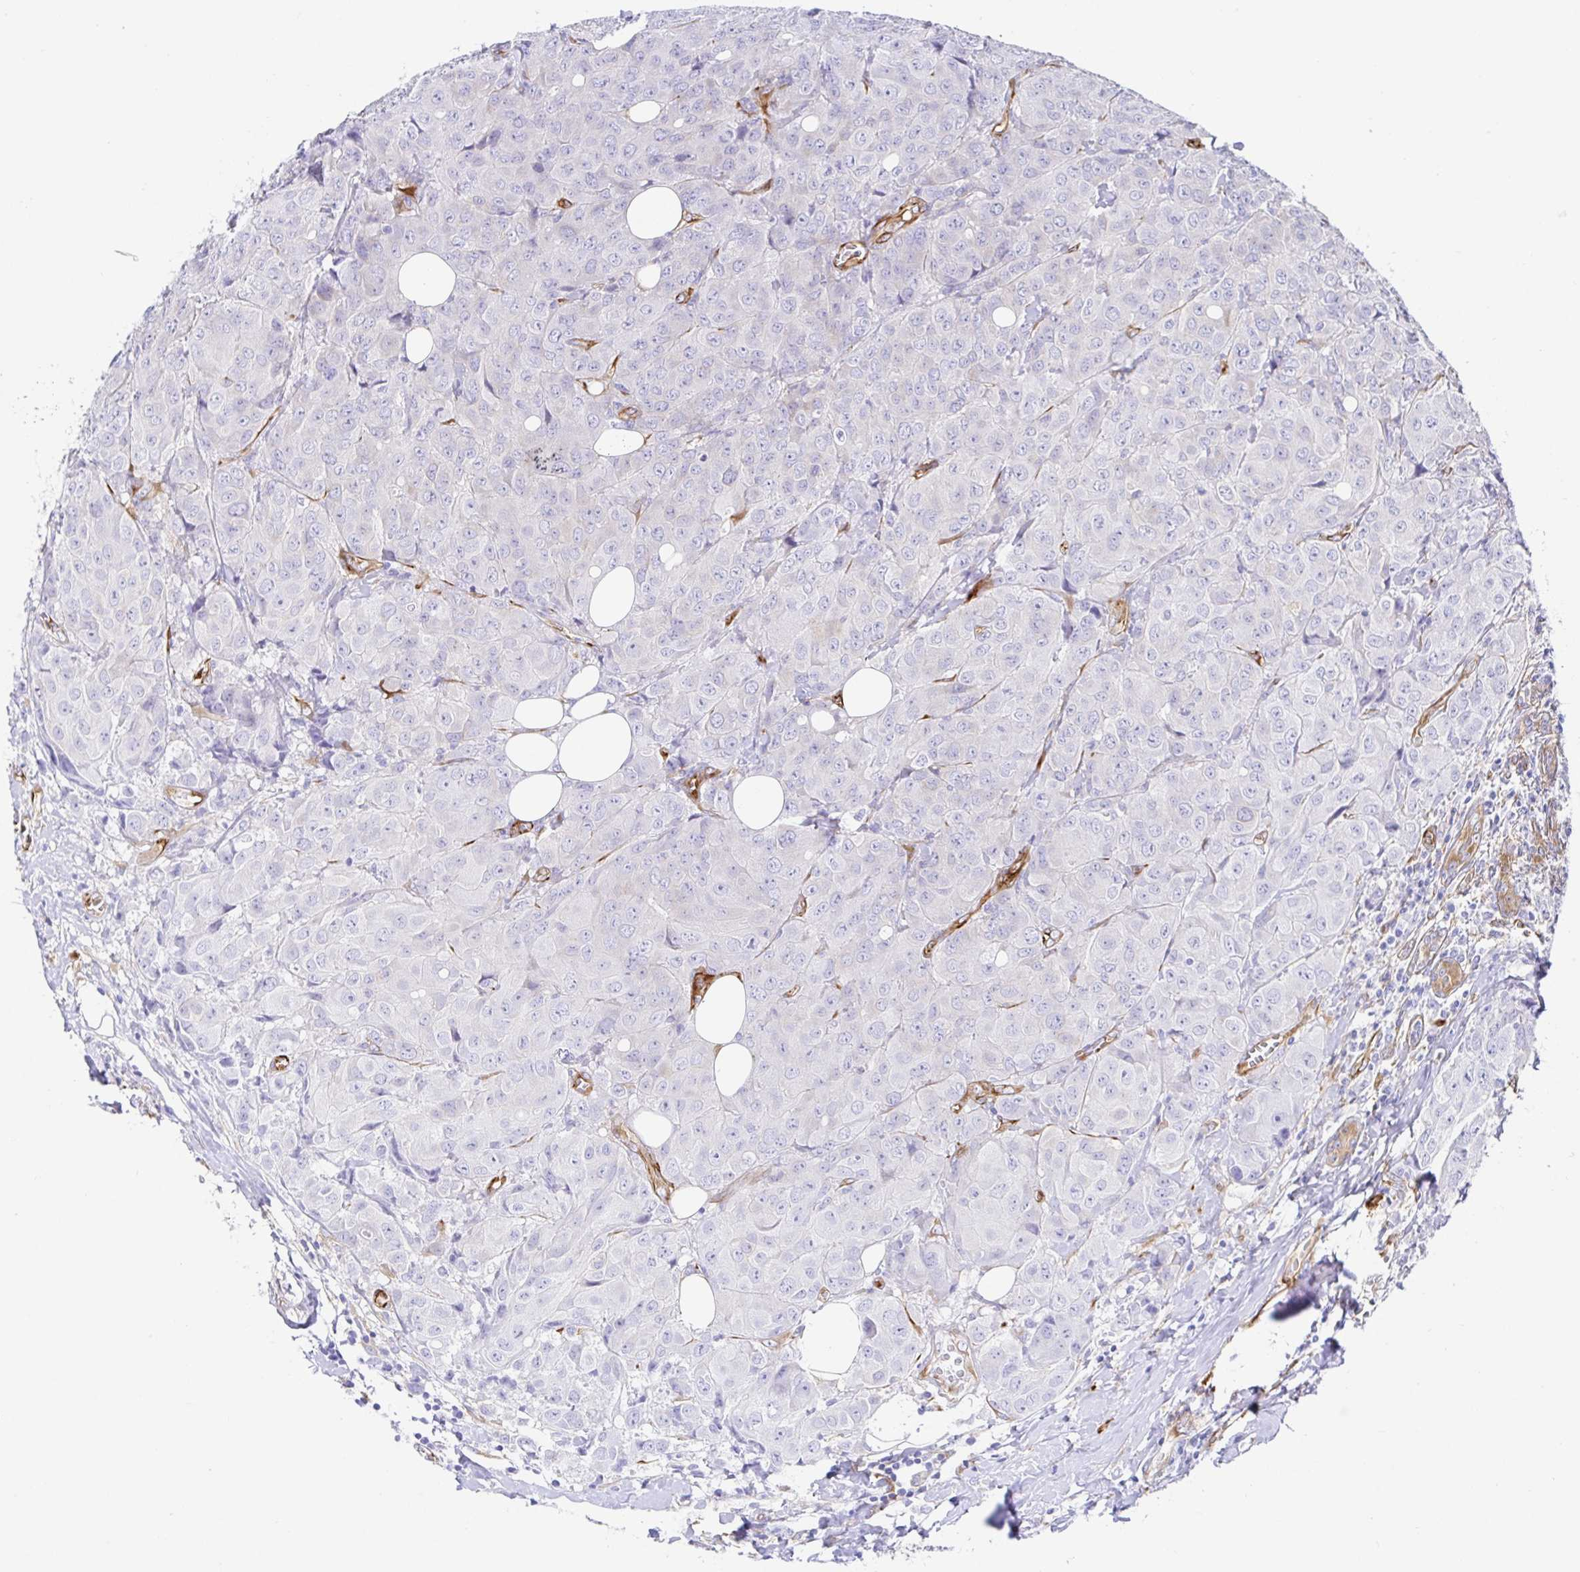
{"staining": {"intensity": "negative", "quantity": "none", "location": "none"}, "tissue": "breast cancer", "cell_type": "Tumor cells", "image_type": "cancer", "snomed": [{"axis": "morphology", "description": "Duct carcinoma"}, {"axis": "topography", "description": "Breast"}], "caption": "Protein analysis of breast cancer (intraductal carcinoma) reveals no significant expression in tumor cells.", "gene": "DOCK1", "patient": {"sex": "female", "age": 43}}